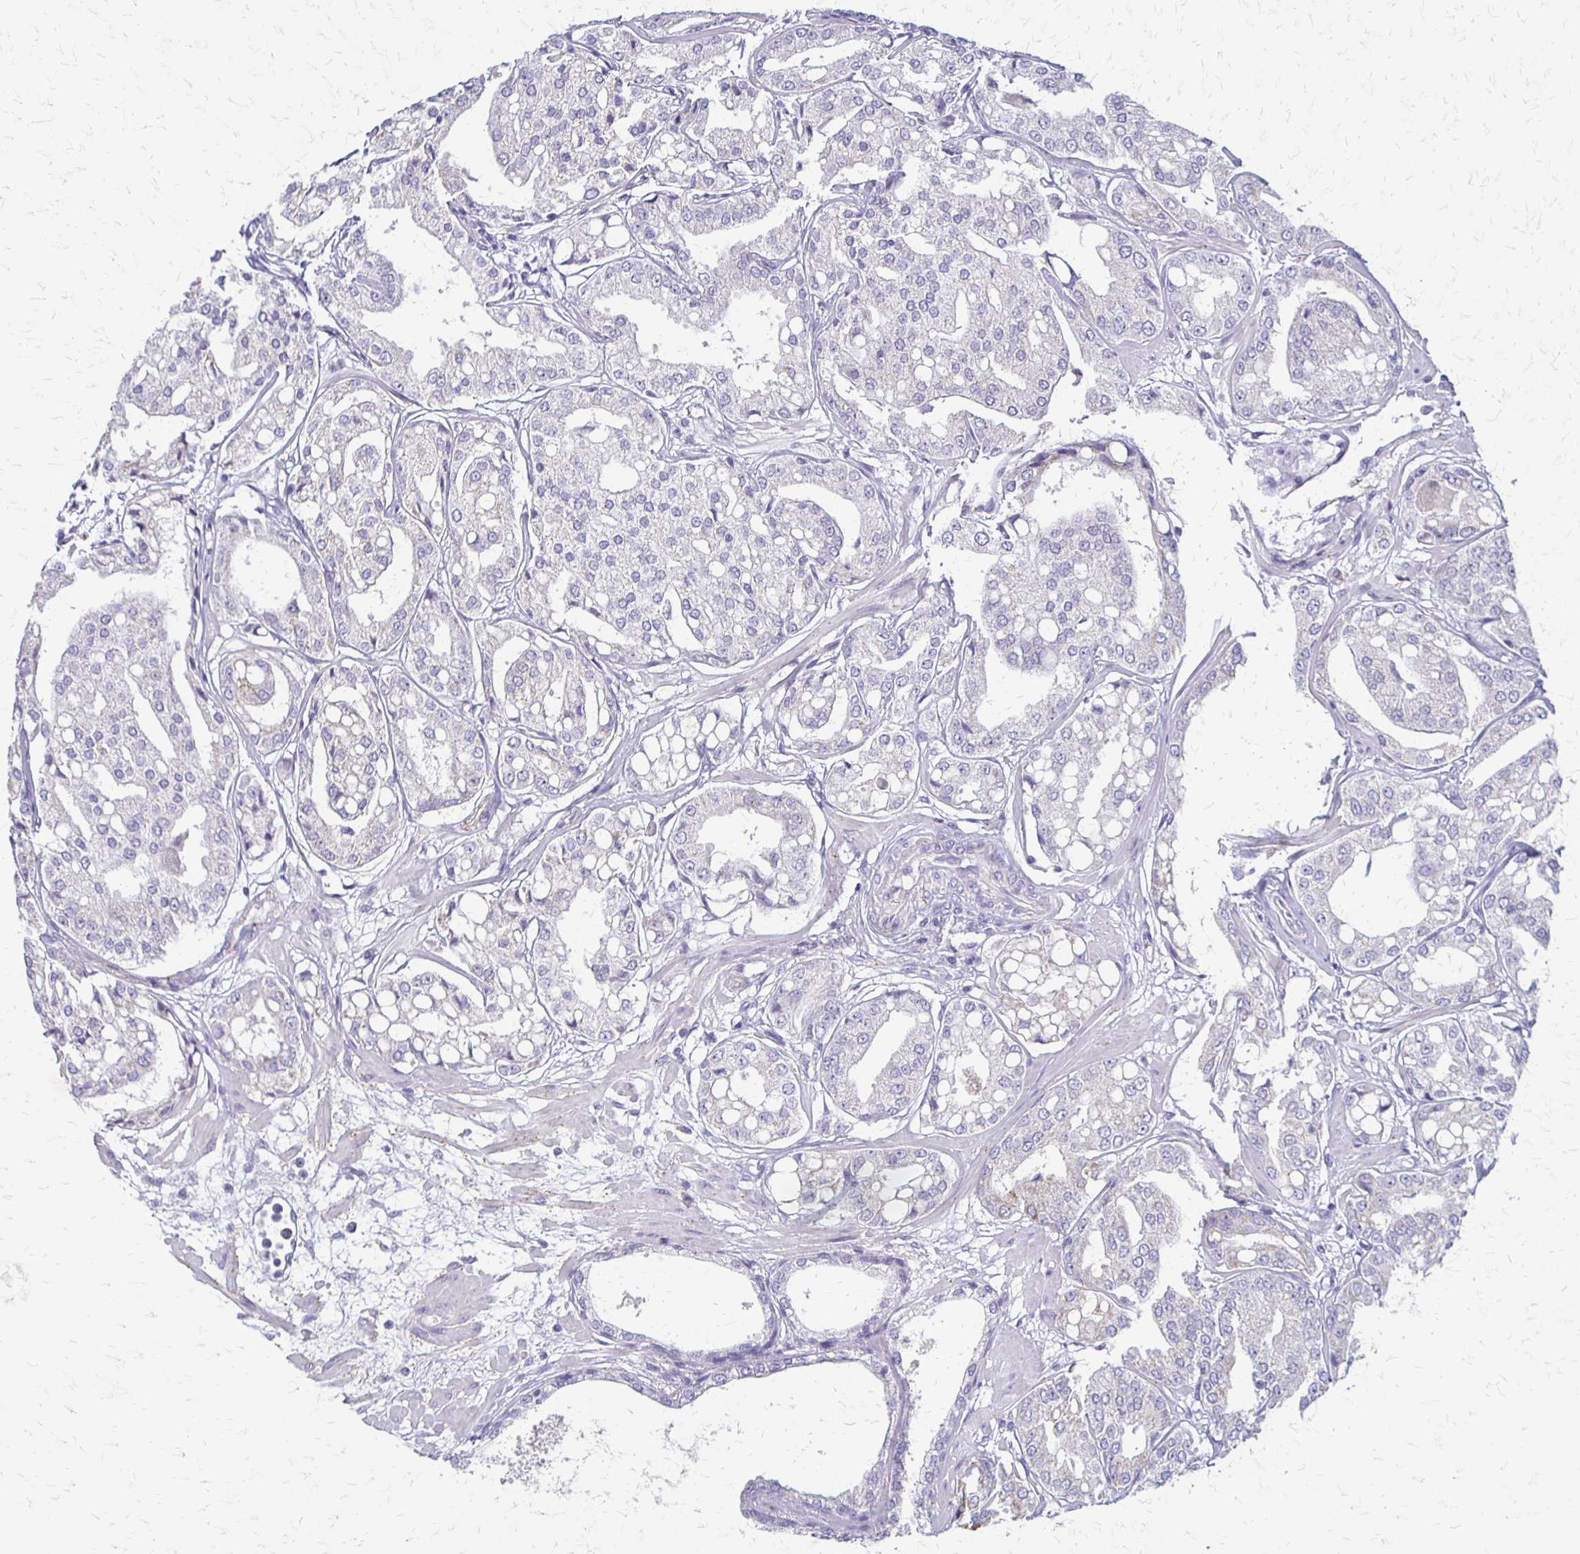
{"staining": {"intensity": "negative", "quantity": "none", "location": "none"}, "tissue": "renal cancer", "cell_type": "Tumor cells", "image_type": "cancer", "snomed": [{"axis": "morphology", "description": "Adenocarcinoma, NOS"}, {"axis": "topography", "description": "Urinary bladder"}], "caption": "Immunohistochemistry (IHC) image of human renal cancer stained for a protein (brown), which shows no staining in tumor cells.", "gene": "RHOC", "patient": {"sex": "male", "age": 61}}